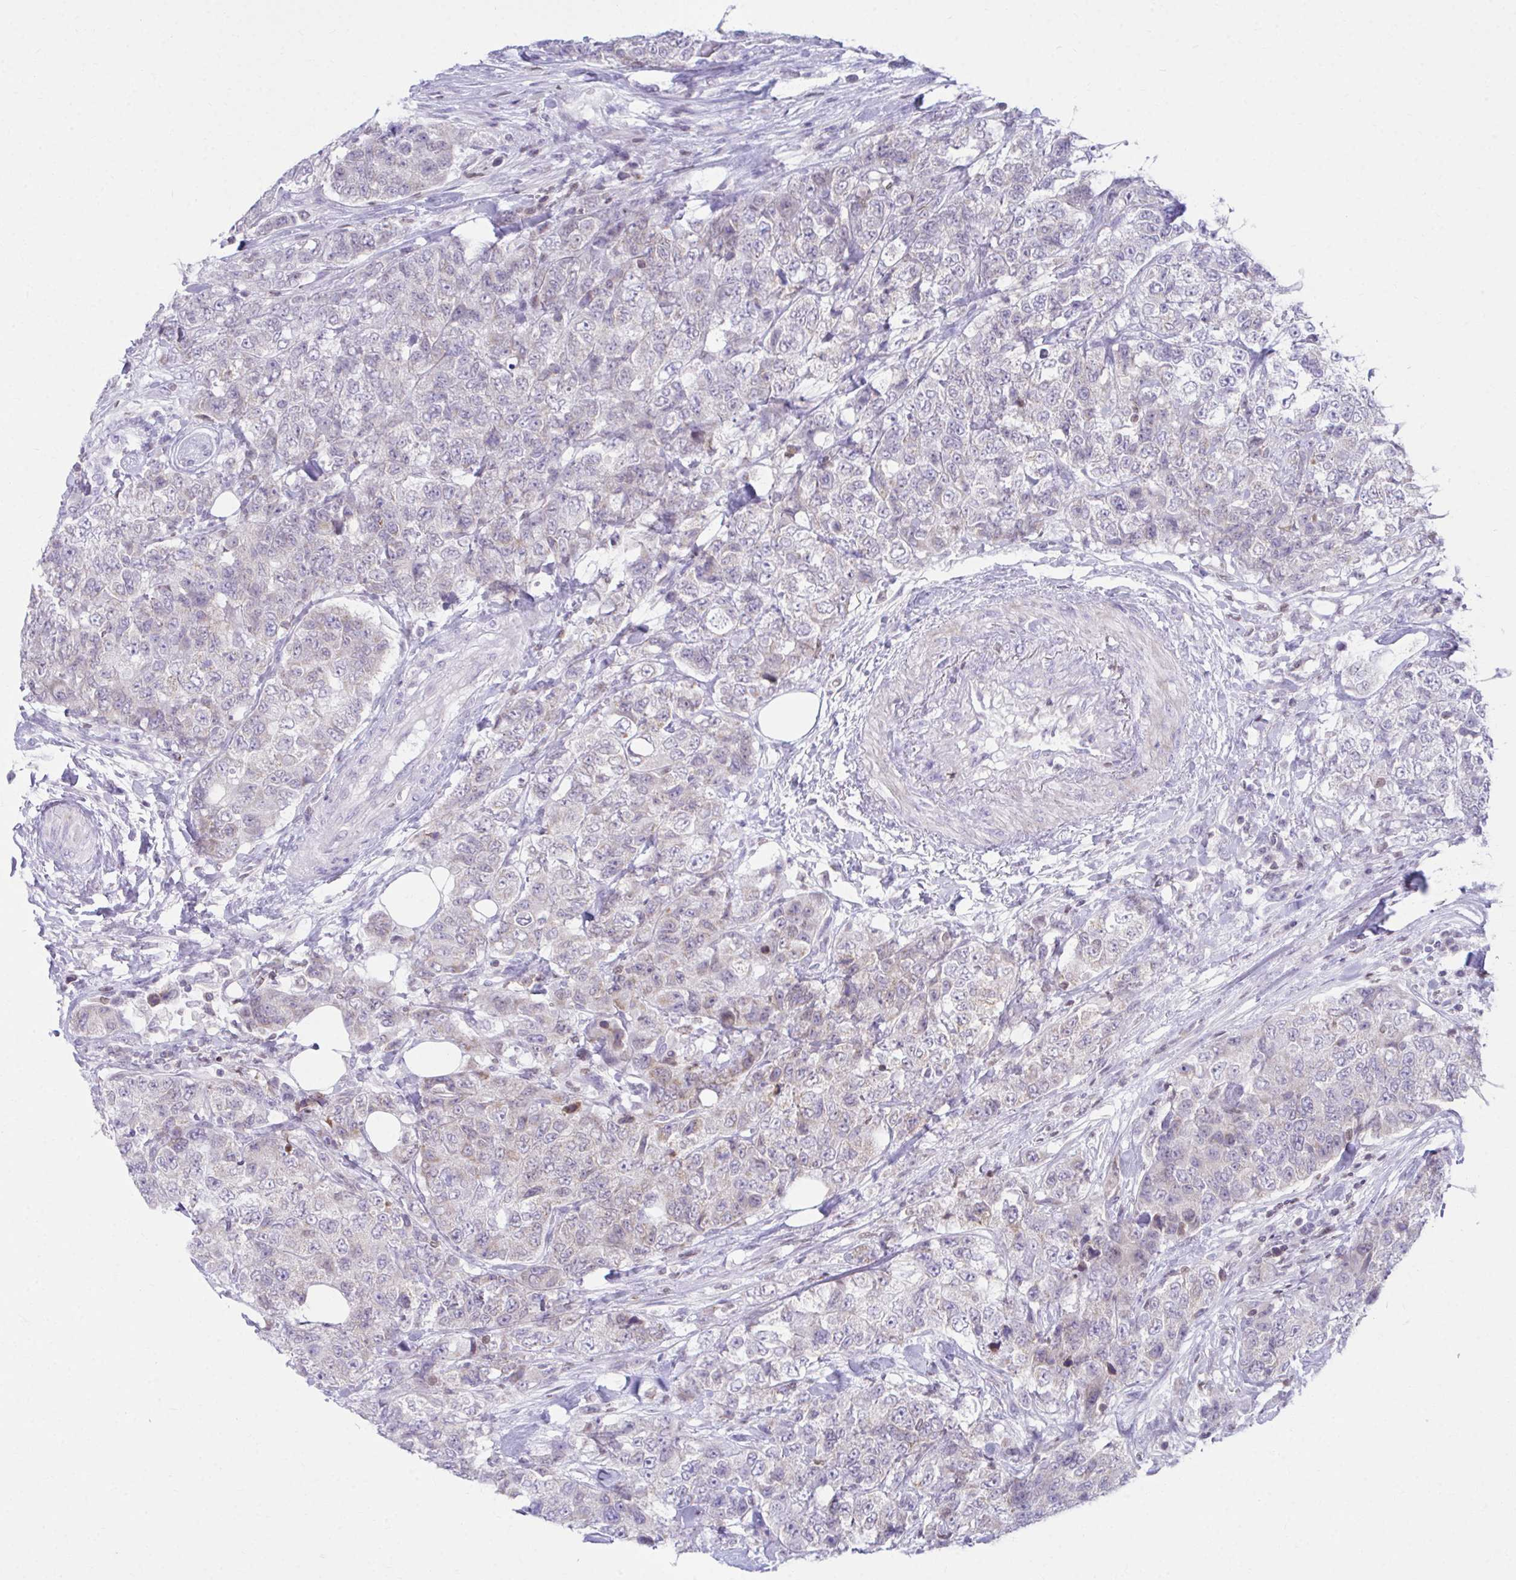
{"staining": {"intensity": "negative", "quantity": "none", "location": "none"}, "tissue": "urothelial cancer", "cell_type": "Tumor cells", "image_type": "cancer", "snomed": [{"axis": "morphology", "description": "Urothelial carcinoma, High grade"}, {"axis": "topography", "description": "Urinary bladder"}], "caption": "IHC of urothelial cancer exhibits no positivity in tumor cells.", "gene": "OR7A5", "patient": {"sex": "female", "age": 78}}